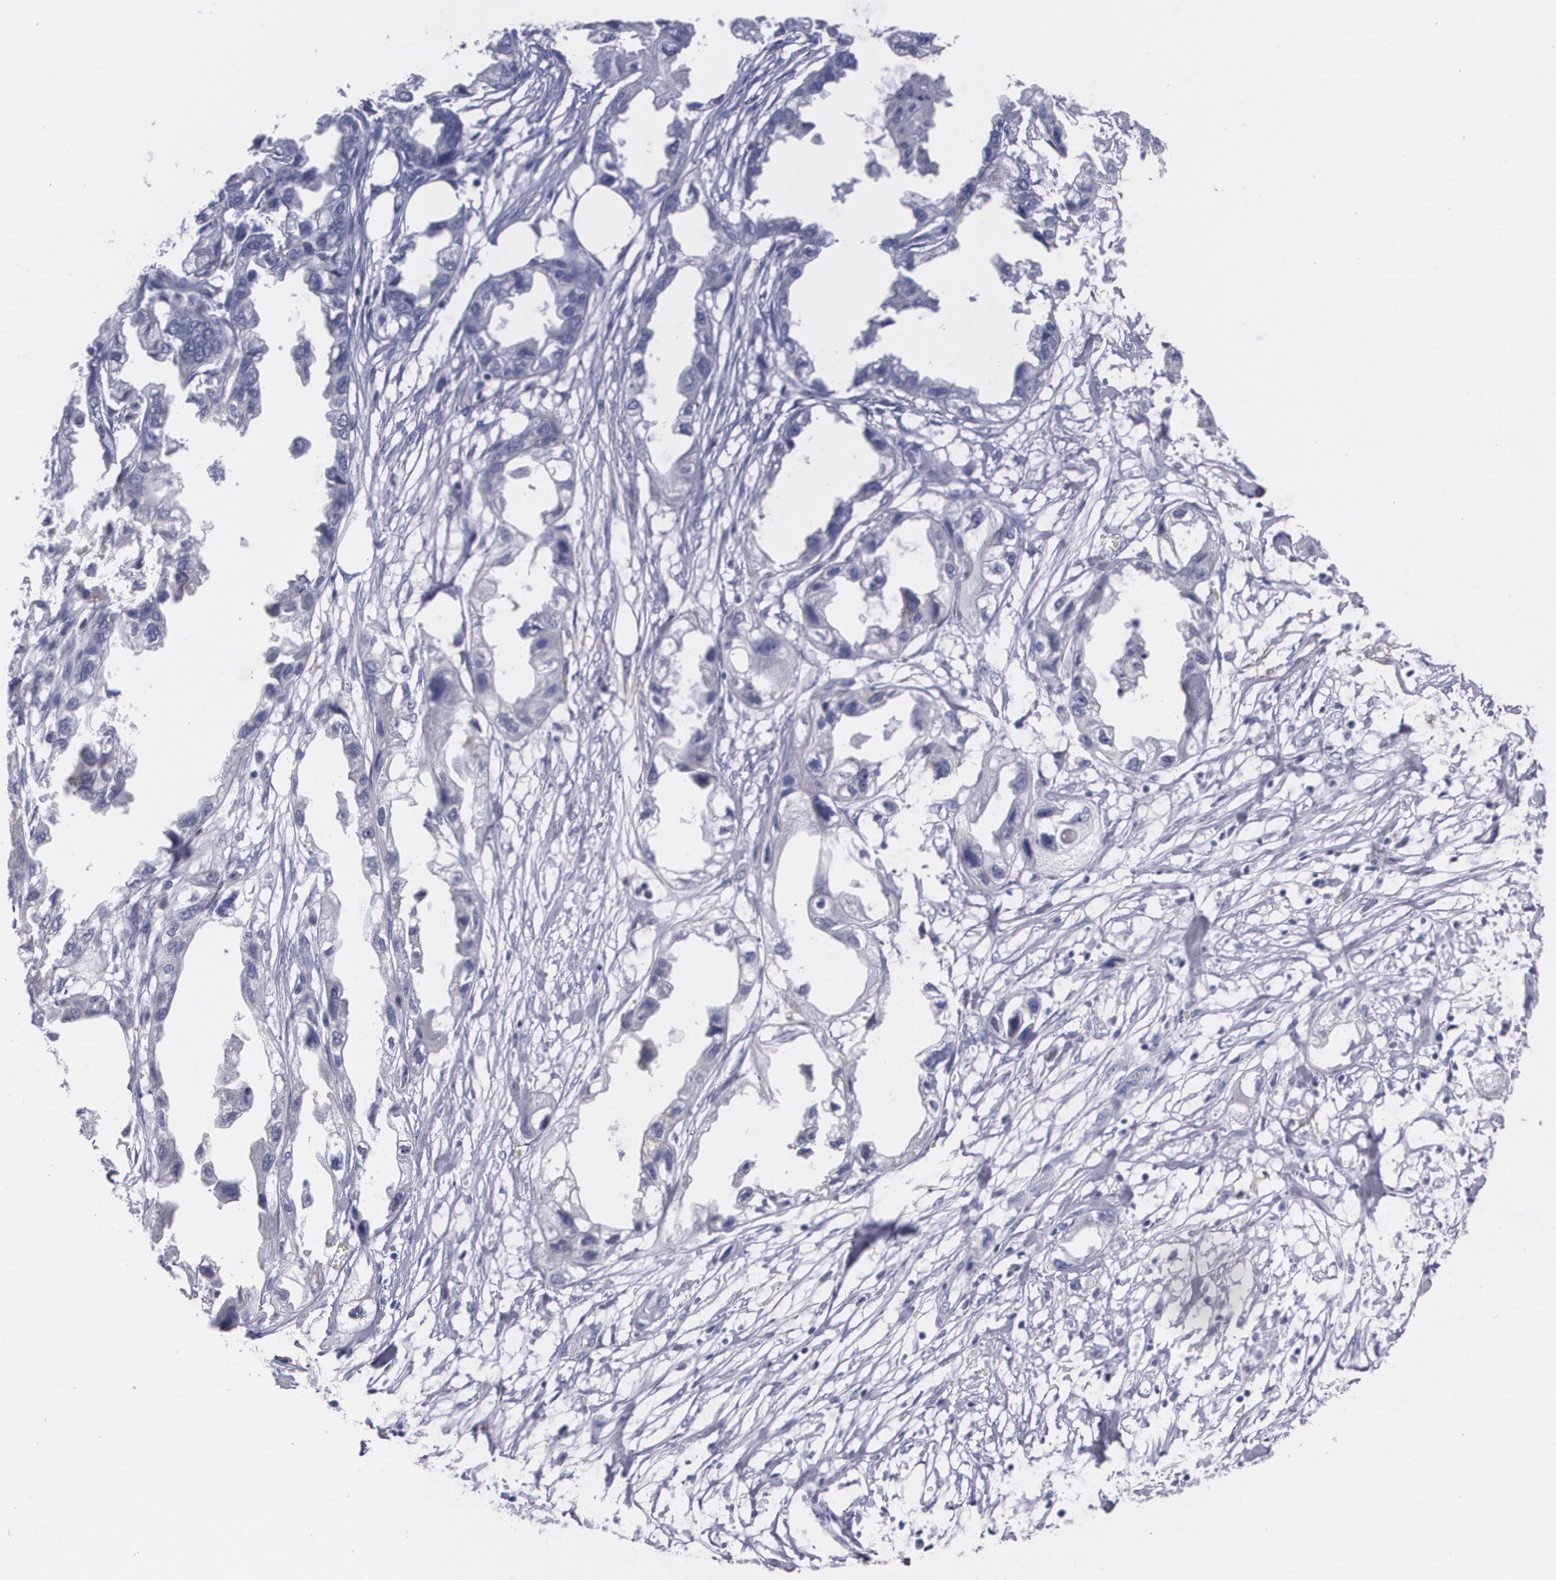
{"staining": {"intensity": "negative", "quantity": "none", "location": "none"}, "tissue": "endometrial cancer", "cell_type": "Tumor cells", "image_type": "cancer", "snomed": [{"axis": "morphology", "description": "Adenocarcinoma, NOS"}, {"axis": "topography", "description": "Endometrium"}], "caption": "Endometrial cancer (adenocarcinoma) was stained to show a protein in brown. There is no significant expression in tumor cells.", "gene": "HMMR", "patient": {"sex": "female", "age": 67}}